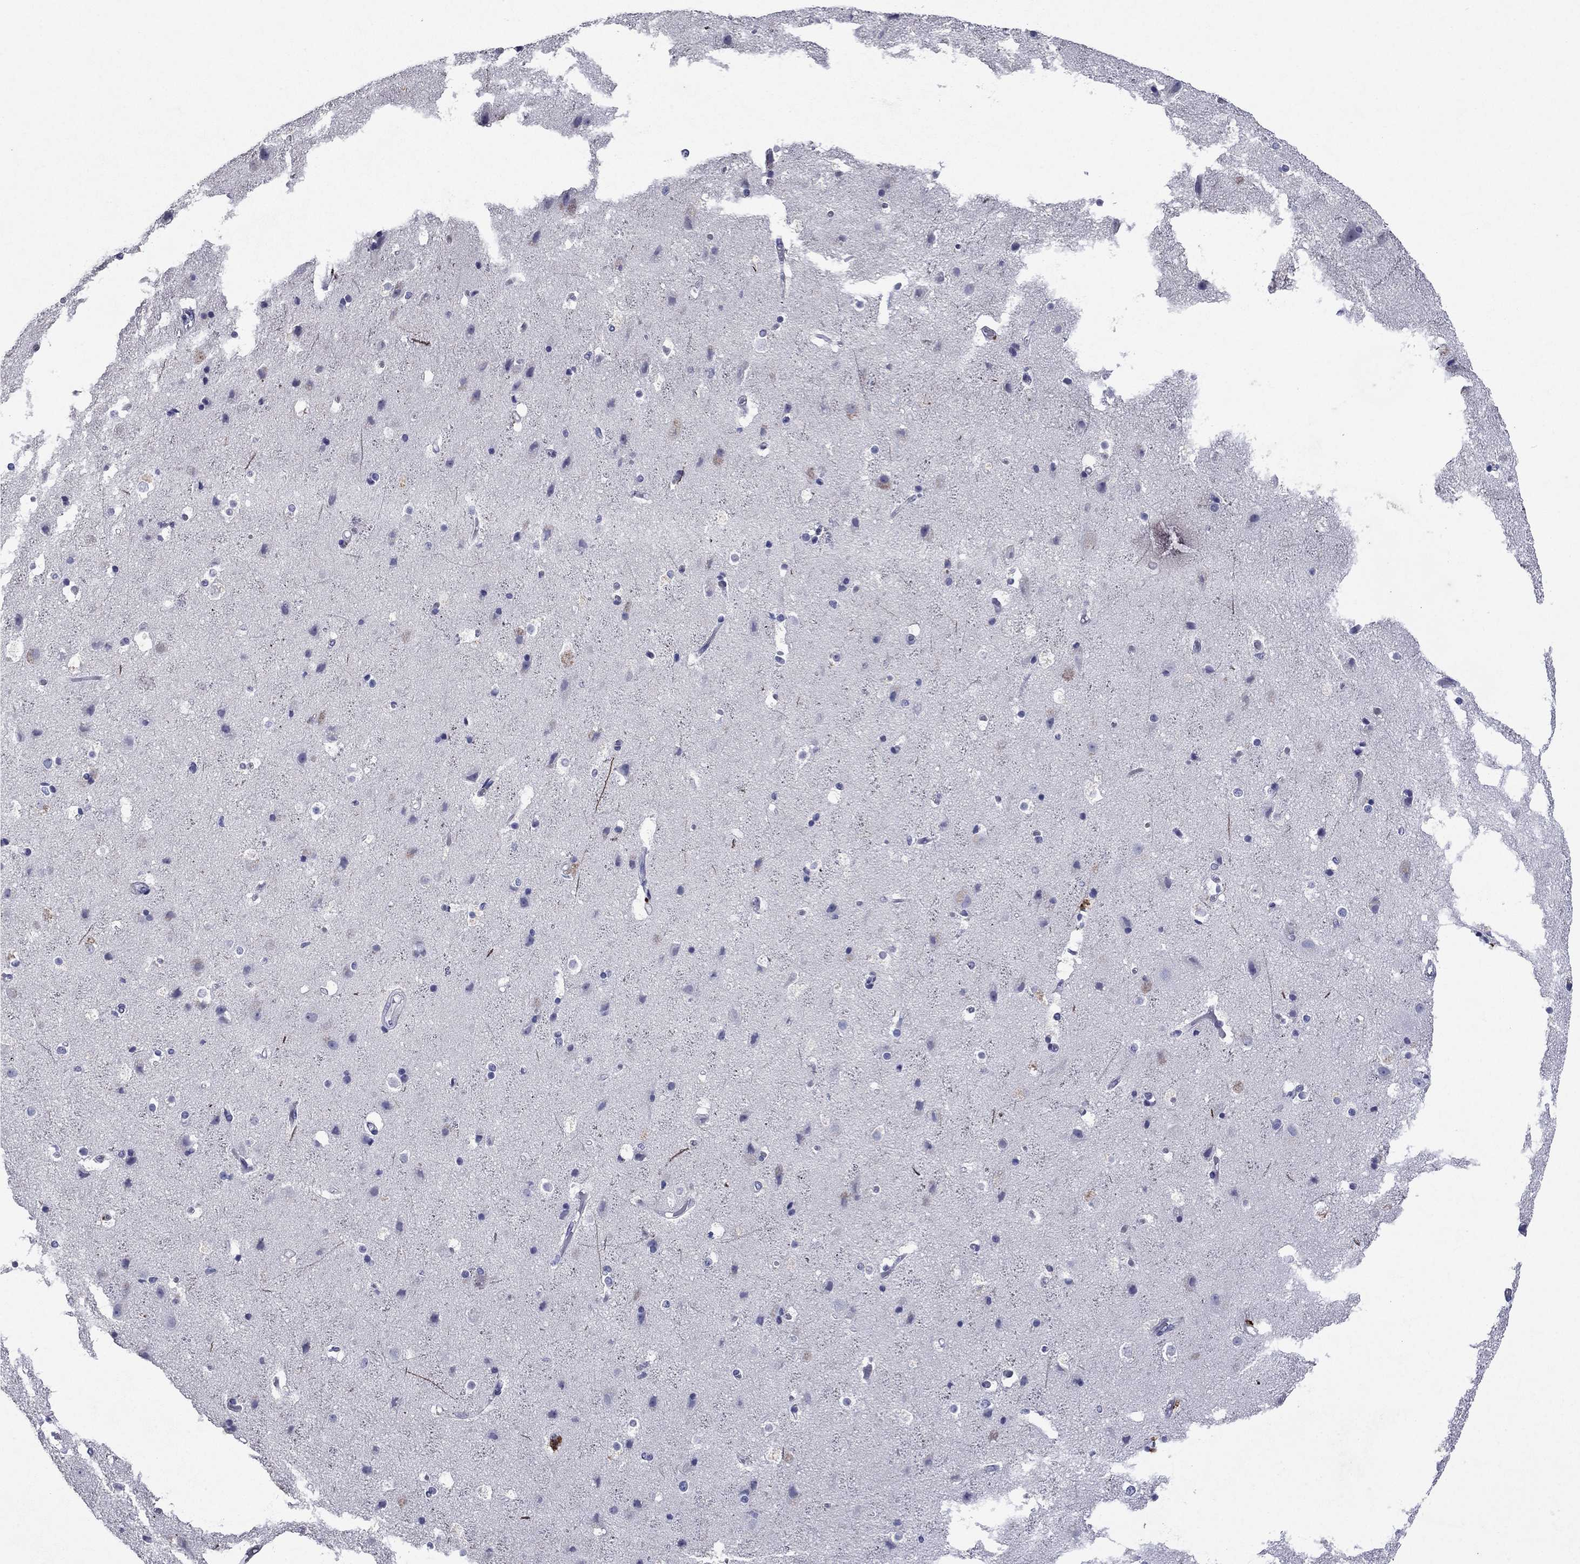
{"staining": {"intensity": "negative", "quantity": "none", "location": "none"}, "tissue": "cerebral cortex", "cell_type": "Endothelial cells", "image_type": "normal", "snomed": [{"axis": "morphology", "description": "Normal tissue, NOS"}, {"axis": "topography", "description": "Cerebral cortex"}], "caption": "IHC photomicrograph of normal cerebral cortex: cerebral cortex stained with DAB displays no significant protein expression in endothelial cells. (DAB (3,3'-diaminobenzidine) immunohistochemistry (IHC) visualized using brightfield microscopy, high magnification).", "gene": "CFAP119", "patient": {"sex": "female", "age": 52}}